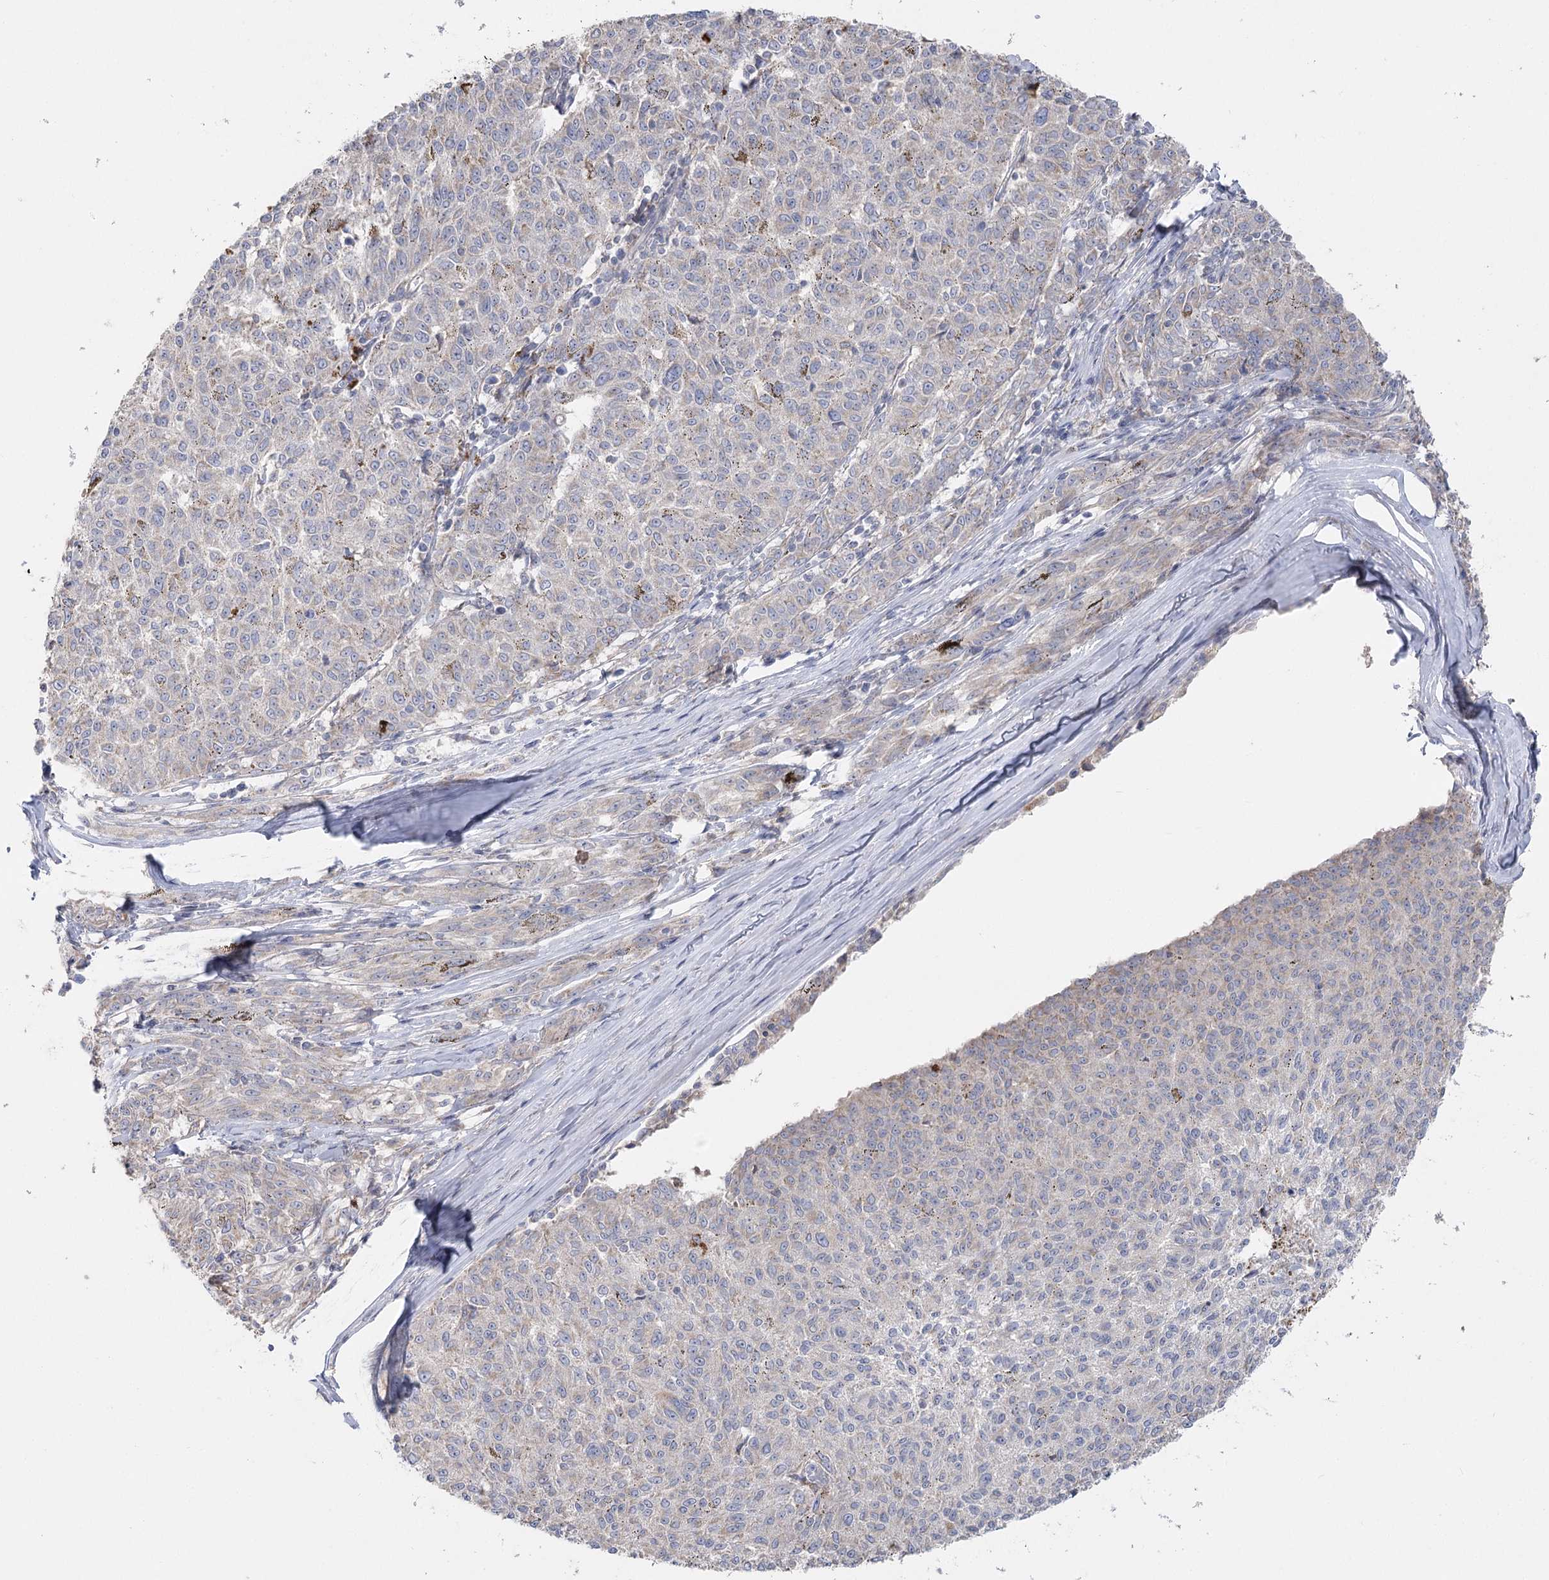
{"staining": {"intensity": "negative", "quantity": "none", "location": "none"}, "tissue": "melanoma", "cell_type": "Tumor cells", "image_type": "cancer", "snomed": [{"axis": "morphology", "description": "Malignant melanoma, NOS"}, {"axis": "topography", "description": "Skin"}], "caption": "A high-resolution histopathology image shows IHC staining of melanoma, which demonstrates no significant positivity in tumor cells.", "gene": "TMEM187", "patient": {"sex": "female", "age": 72}}